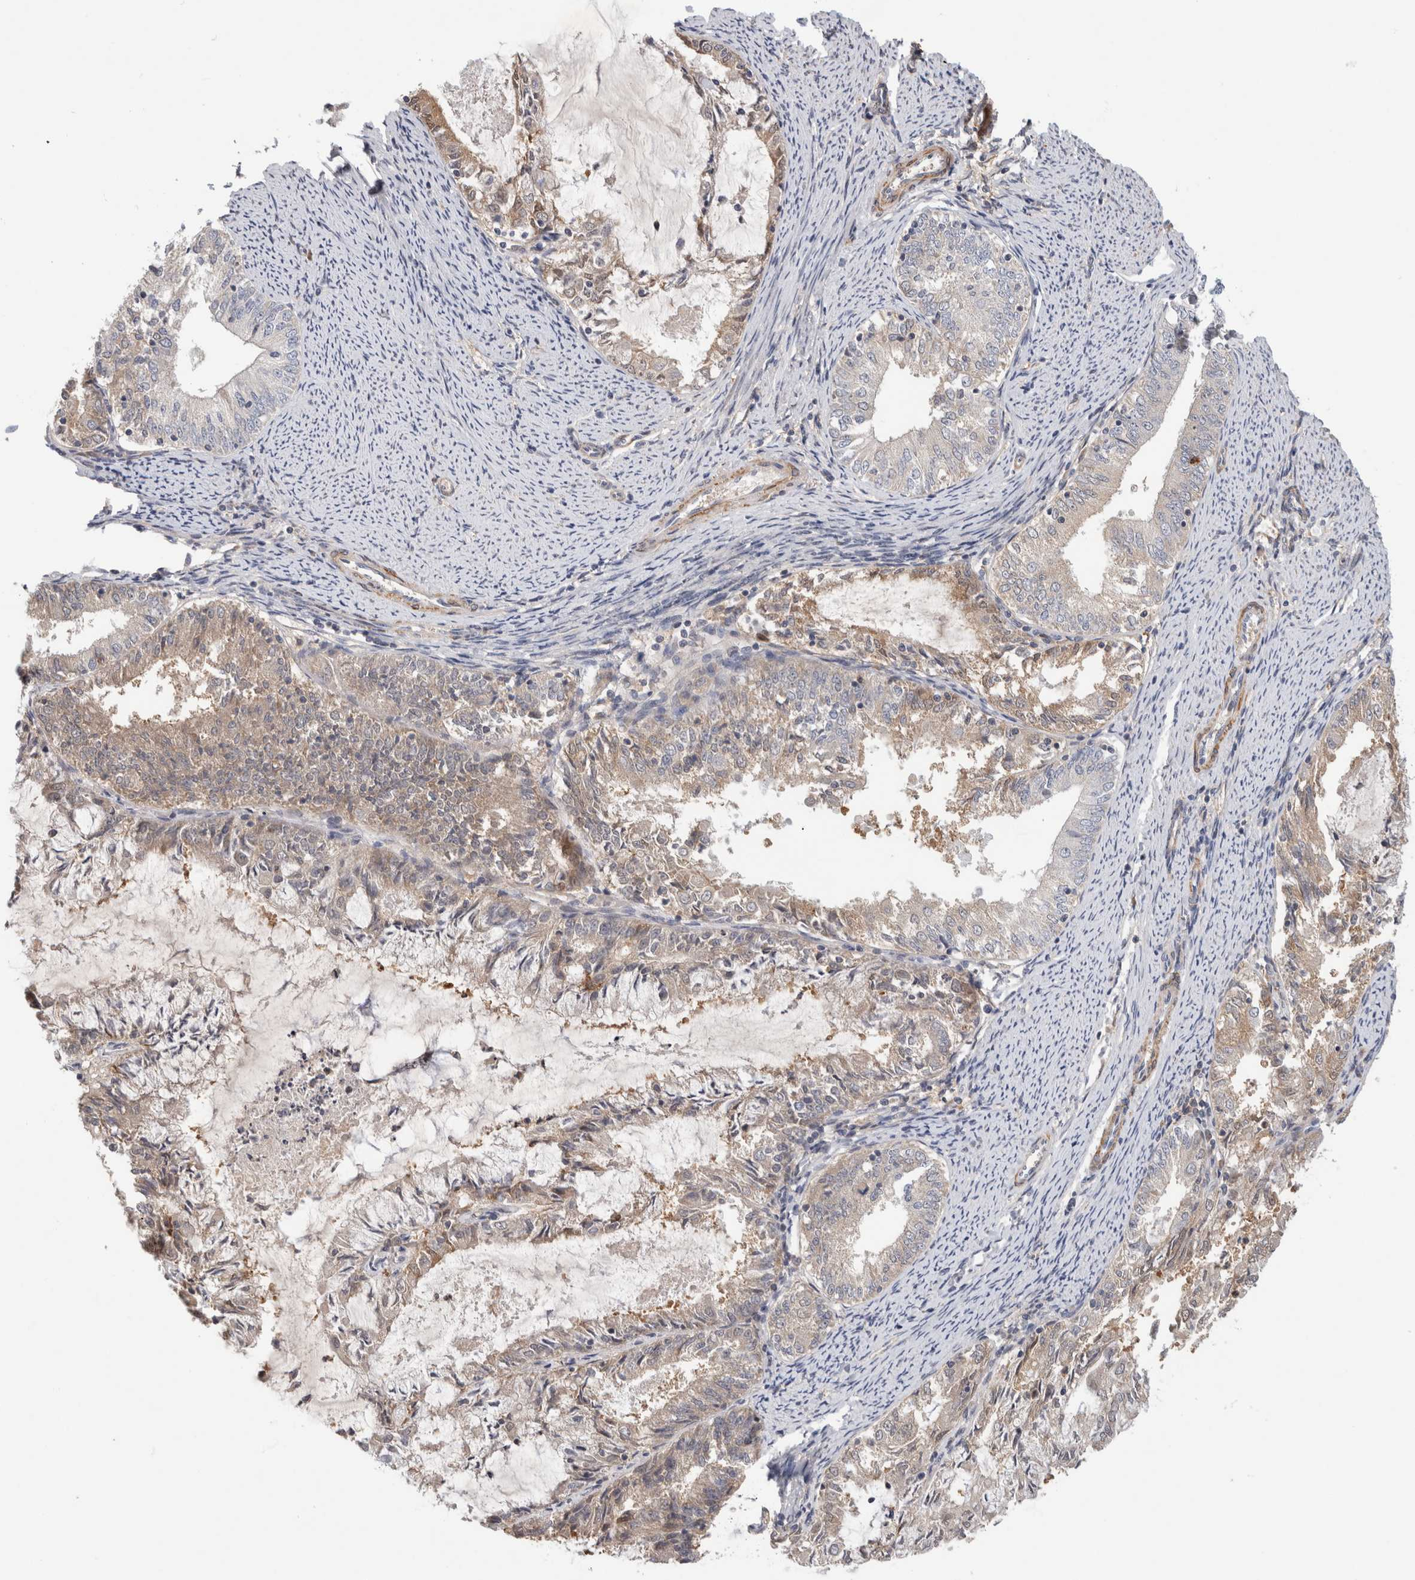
{"staining": {"intensity": "weak", "quantity": "25%-75%", "location": "cytoplasmic/membranous"}, "tissue": "endometrial cancer", "cell_type": "Tumor cells", "image_type": "cancer", "snomed": [{"axis": "morphology", "description": "Adenocarcinoma, NOS"}, {"axis": "topography", "description": "Endometrium"}], "caption": "This image reveals immunohistochemistry staining of endometrial adenocarcinoma, with low weak cytoplasmic/membranous expression in about 25%-75% of tumor cells.", "gene": "PGM1", "patient": {"sex": "female", "age": 57}}